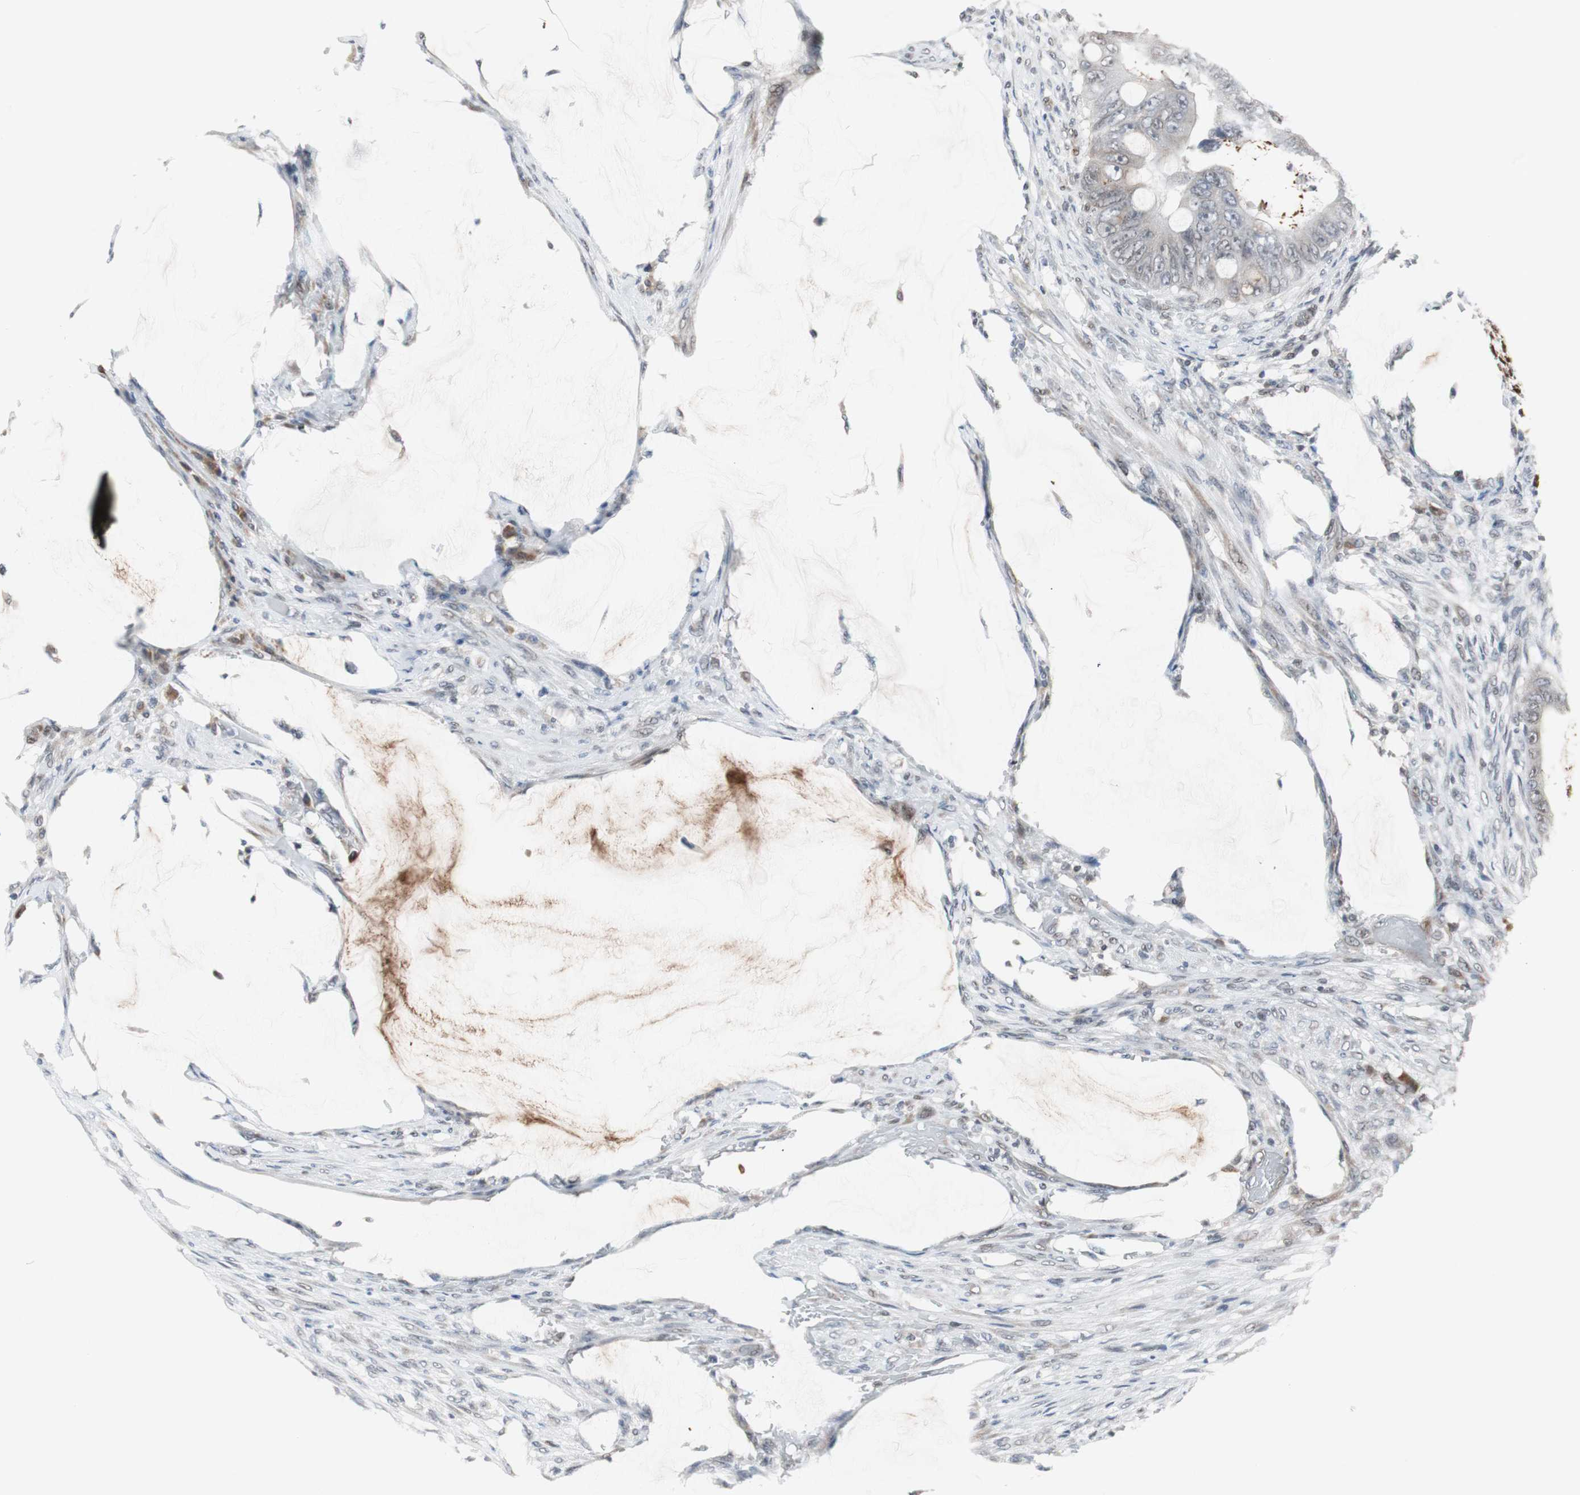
{"staining": {"intensity": "negative", "quantity": "none", "location": "none"}, "tissue": "colorectal cancer", "cell_type": "Tumor cells", "image_type": "cancer", "snomed": [{"axis": "morphology", "description": "Adenocarcinoma, NOS"}, {"axis": "topography", "description": "Rectum"}], "caption": "The photomicrograph shows no significant staining in tumor cells of colorectal adenocarcinoma. The staining is performed using DAB (3,3'-diaminobenzidine) brown chromogen with nuclei counter-stained in using hematoxylin.", "gene": "ZHX2", "patient": {"sex": "female", "age": 77}}